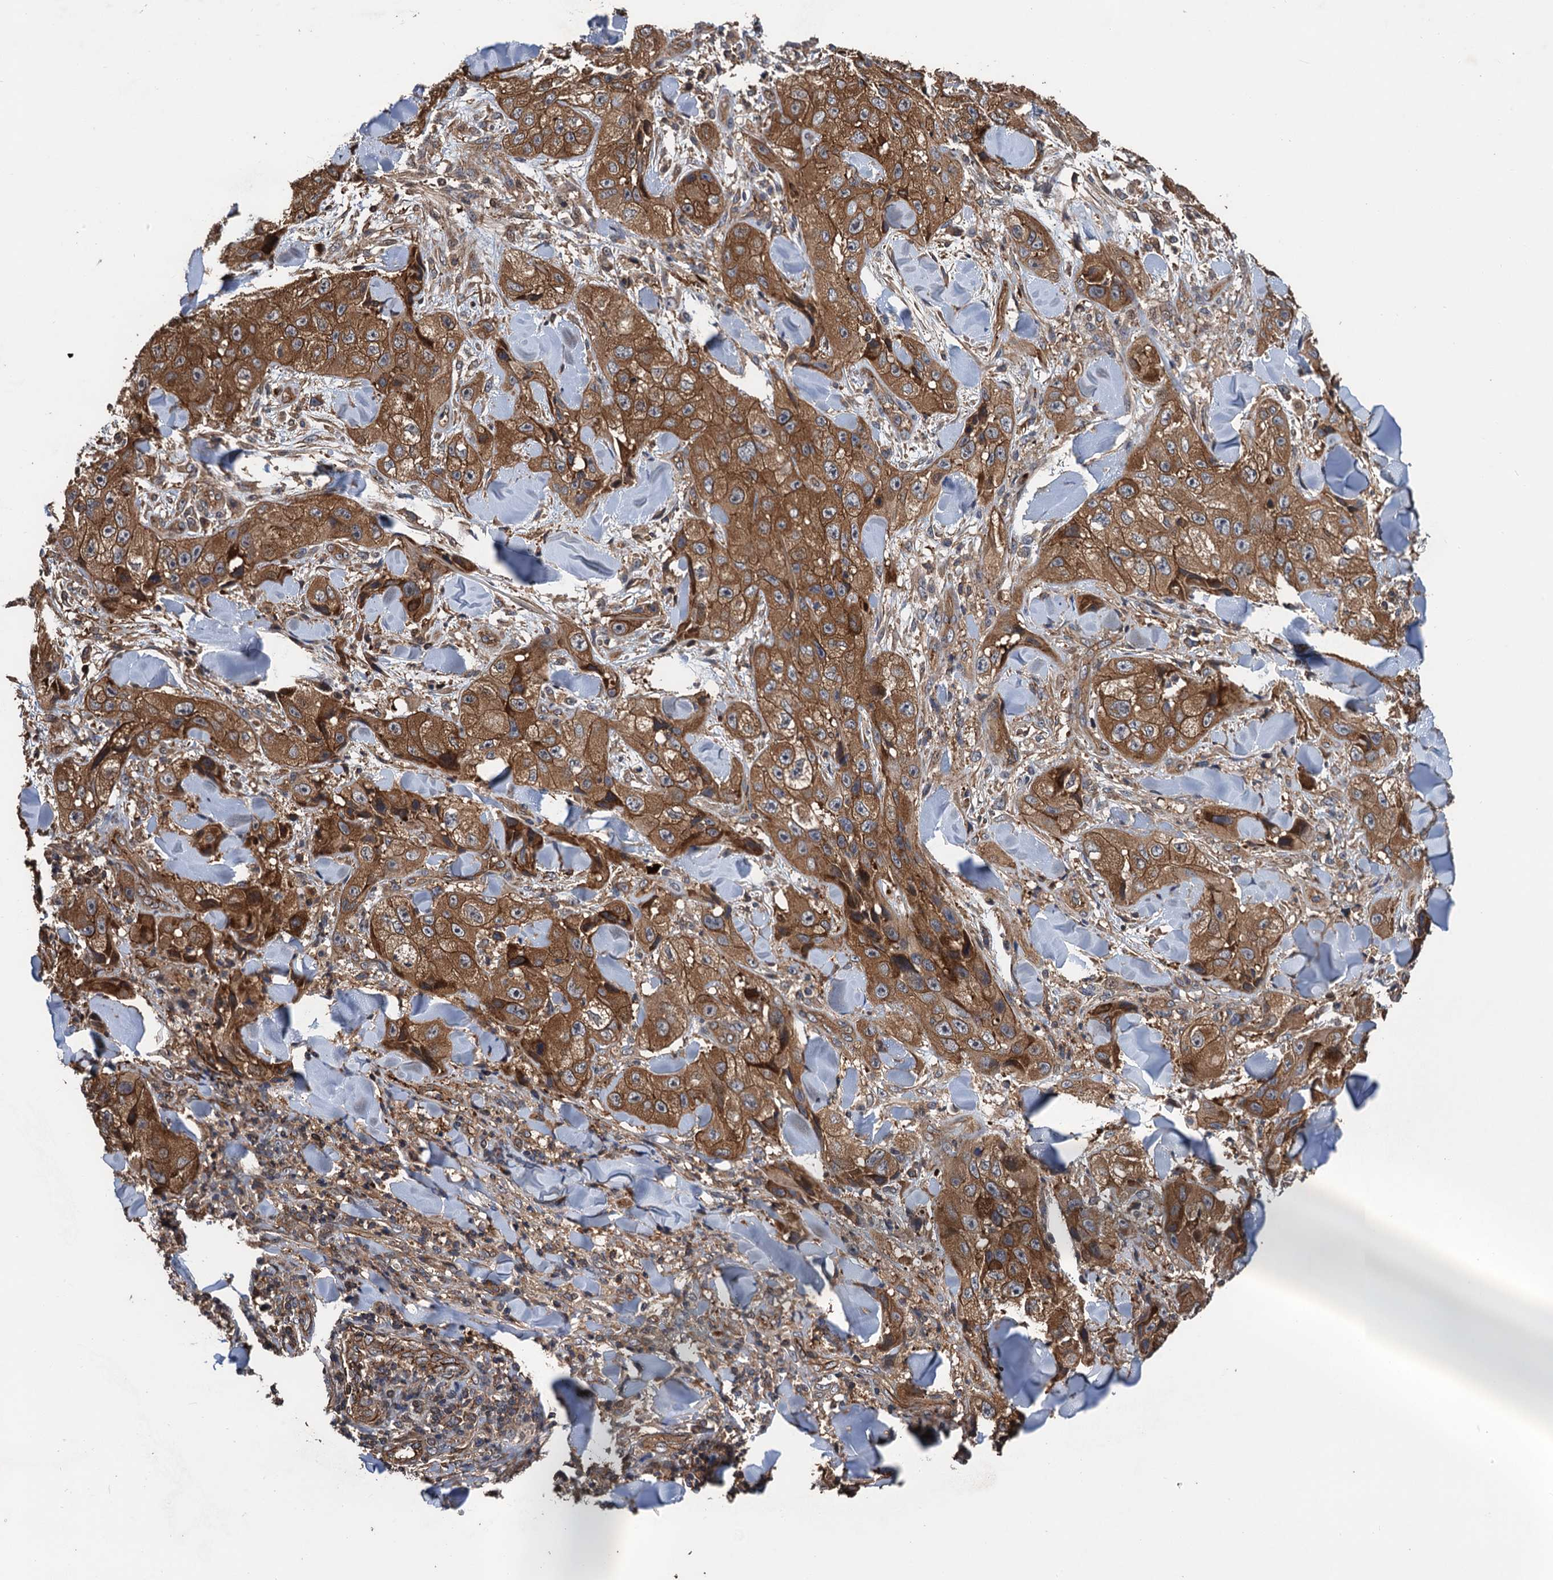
{"staining": {"intensity": "moderate", "quantity": ">75%", "location": "cytoplasmic/membranous"}, "tissue": "skin cancer", "cell_type": "Tumor cells", "image_type": "cancer", "snomed": [{"axis": "morphology", "description": "Squamous cell carcinoma, NOS"}, {"axis": "topography", "description": "Skin"}, {"axis": "topography", "description": "Subcutis"}], "caption": "The micrograph demonstrates staining of skin squamous cell carcinoma, revealing moderate cytoplasmic/membranous protein expression (brown color) within tumor cells. The protein of interest is stained brown, and the nuclei are stained in blue (DAB (3,3'-diaminobenzidine) IHC with brightfield microscopy, high magnification).", "gene": "PPP4R1", "patient": {"sex": "male", "age": 73}}